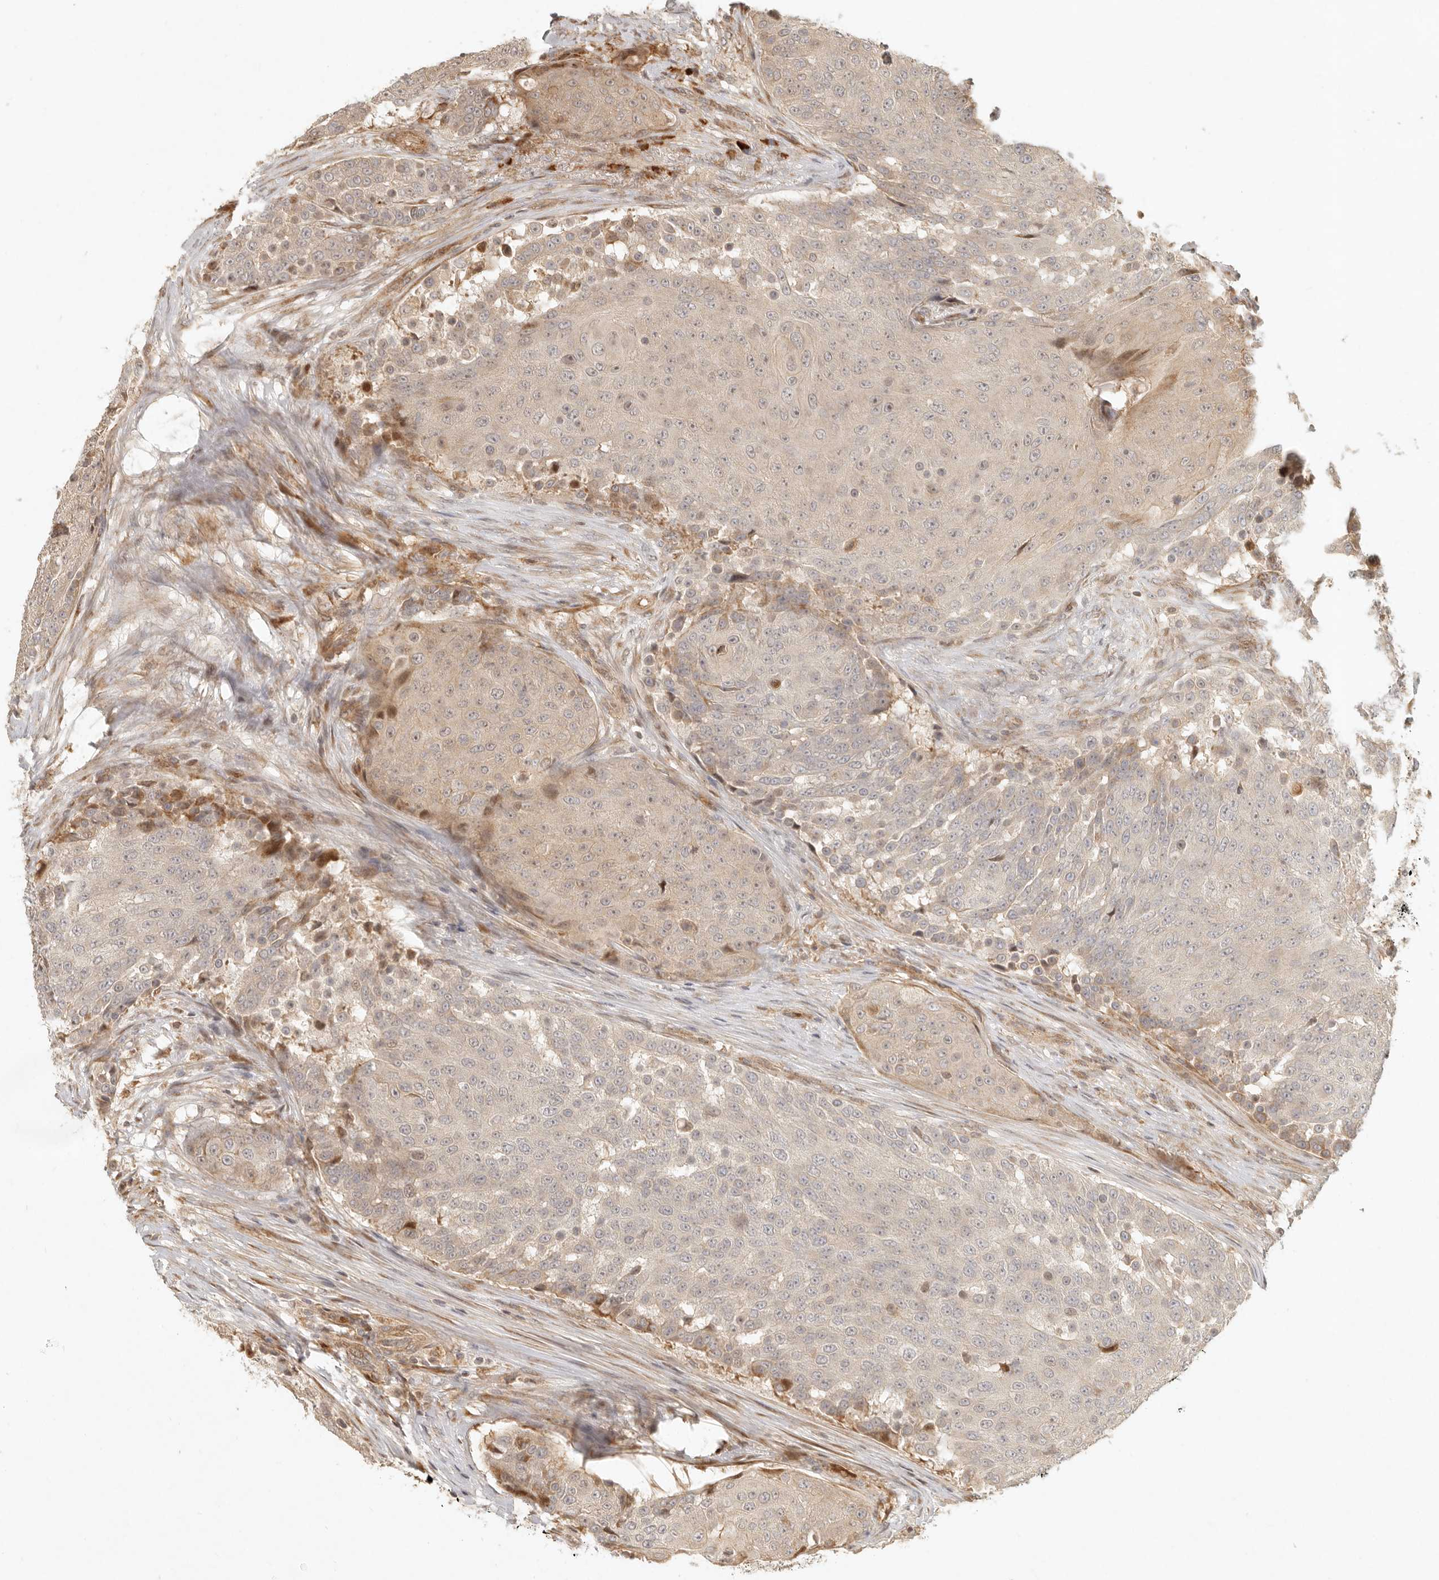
{"staining": {"intensity": "moderate", "quantity": "<25%", "location": "cytoplasmic/membranous"}, "tissue": "urothelial cancer", "cell_type": "Tumor cells", "image_type": "cancer", "snomed": [{"axis": "morphology", "description": "Urothelial carcinoma, High grade"}, {"axis": "topography", "description": "Urinary bladder"}], "caption": "Immunohistochemical staining of urothelial cancer shows moderate cytoplasmic/membranous protein positivity in about <25% of tumor cells.", "gene": "KLHL38", "patient": {"sex": "female", "age": 63}}